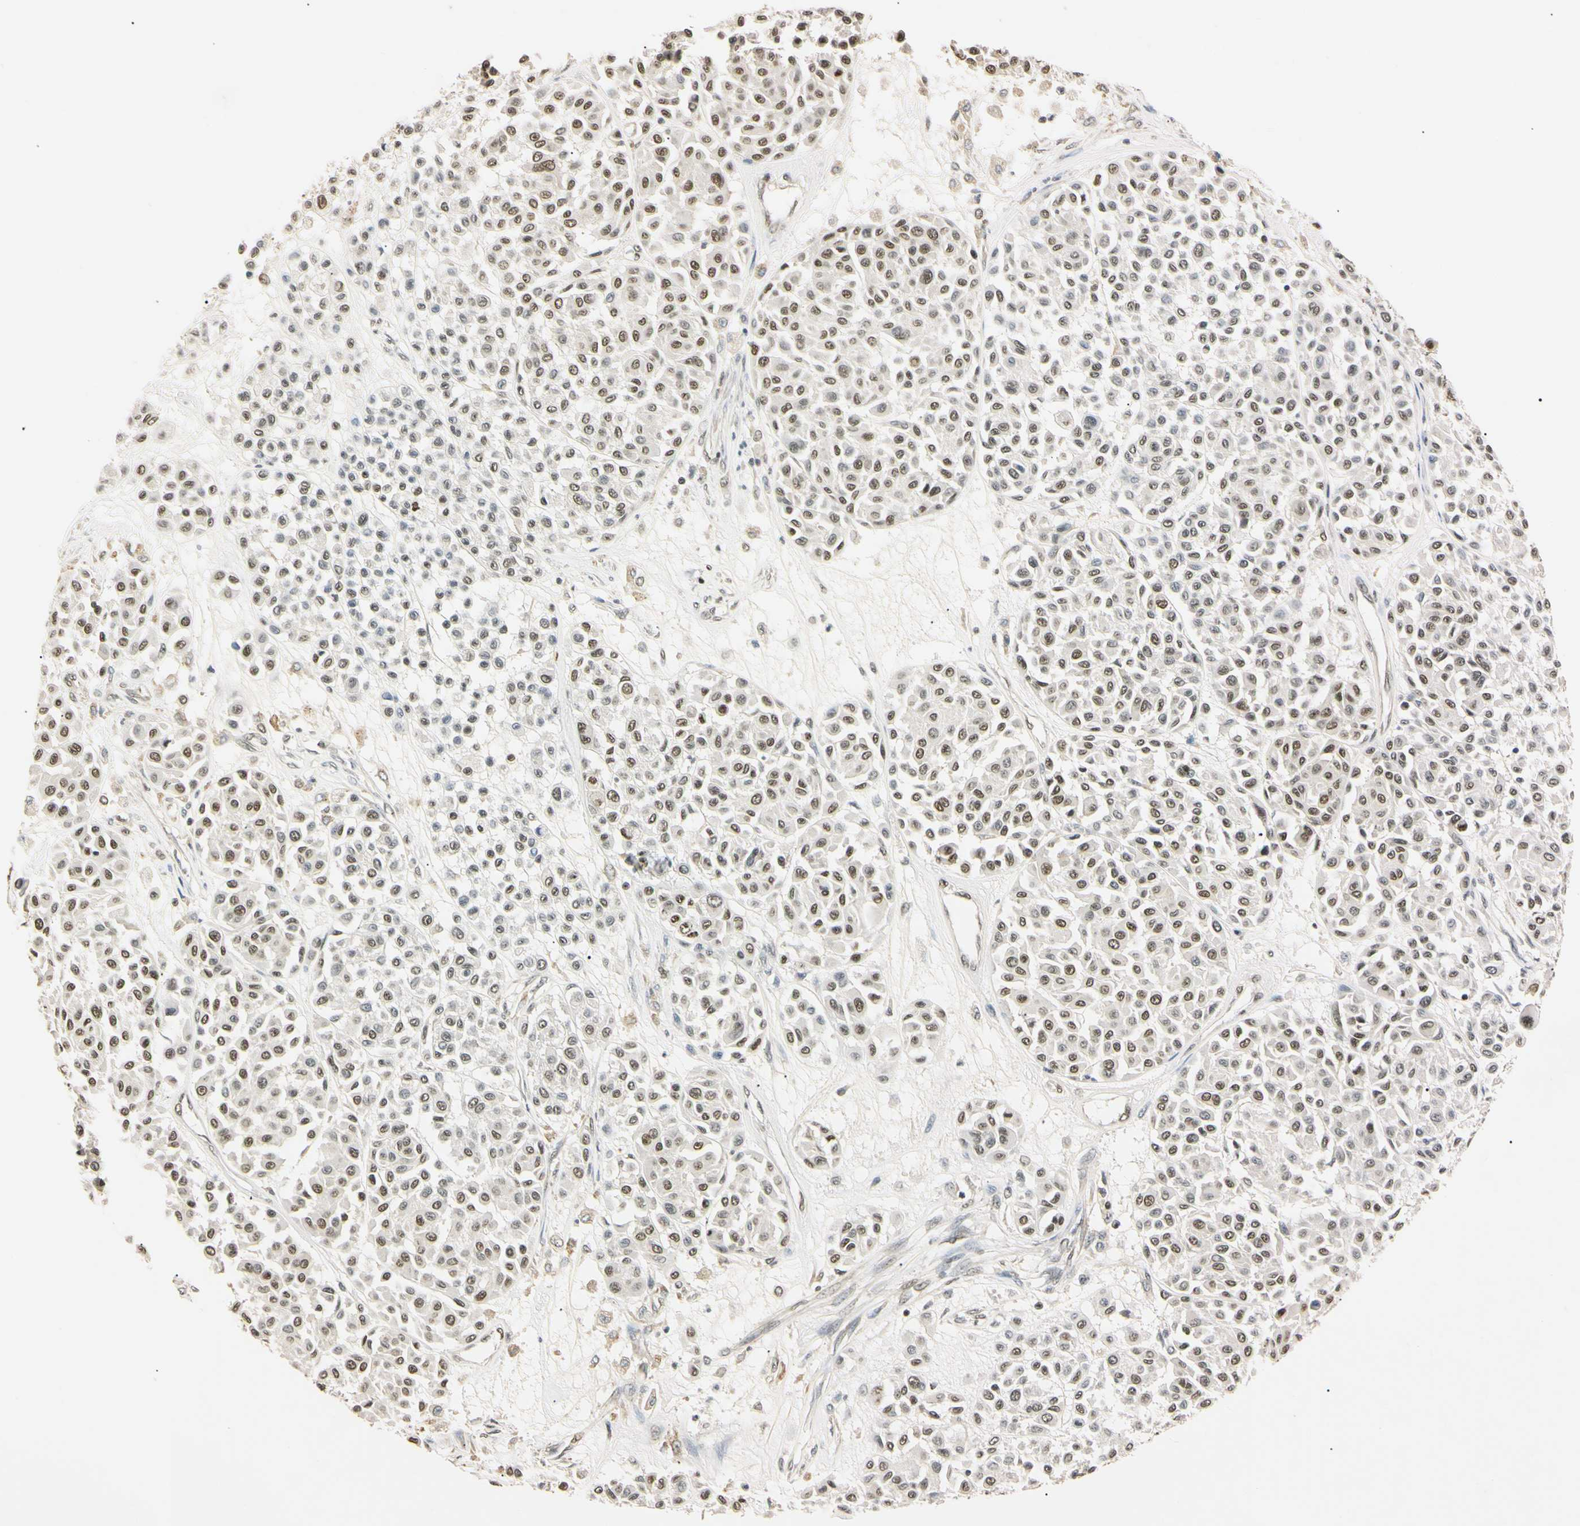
{"staining": {"intensity": "strong", "quantity": "25%-75%", "location": "nuclear"}, "tissue": "melanoma", "cell_type": "Tumor cells", "image_type": "cancer", "snomed": [{"axis": "morphology", "description": "Malignant melanoma, Metastatic site"}, {"axis": "topography", "description": "Soft tissue"}], "caption": "Human malignant melanoma (metastatic site) stained for a protein (brown) exhibits strong nuclear positive expression in approximately 25%-75% of tumor cells.", "gene": "SMARCA5", "patient": {"sex": "male", "age": 41}}